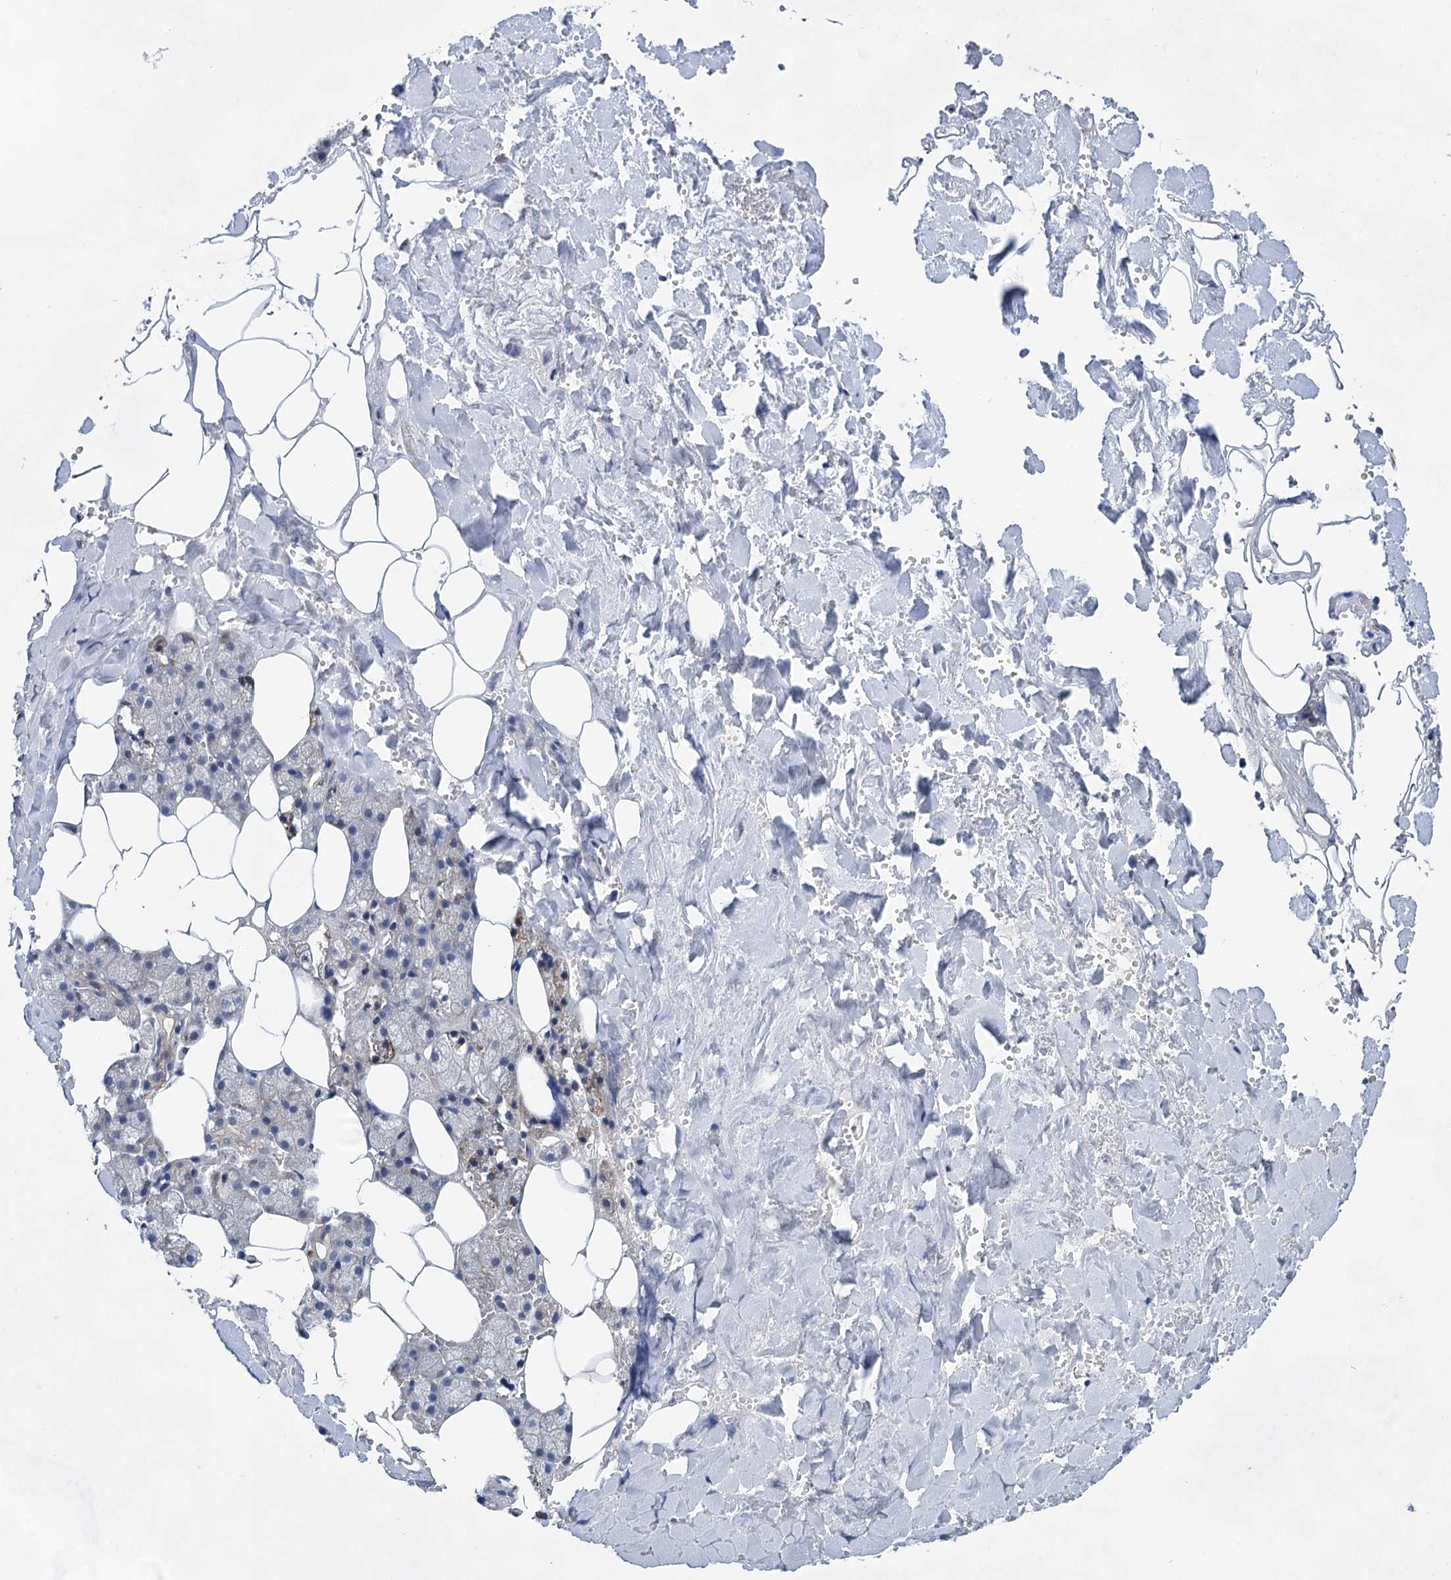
{"staining": {"intensity": "negative", "quantity": "none", "location": "none"}, "tissue": "salivary gland", "cell_type": "Glandular cells", "image_type": "normal", "snomed": [{"axis": "morphology", "description": "Normal tissue, NOS"}, {"axis": "topography", "description": "Salivary gland"}], "caption": "Photomicrograph shows no significant protein positivity in glandular cells of benign salivary gland. (Stains: DAB (3,3'-diaminobenzidine) IHC with hematoxylin counter stain, Microscopy: brightfield microscopy at high magnification).", "gene": "MORN3", "patient": {"sex": "male", "age": 62}}